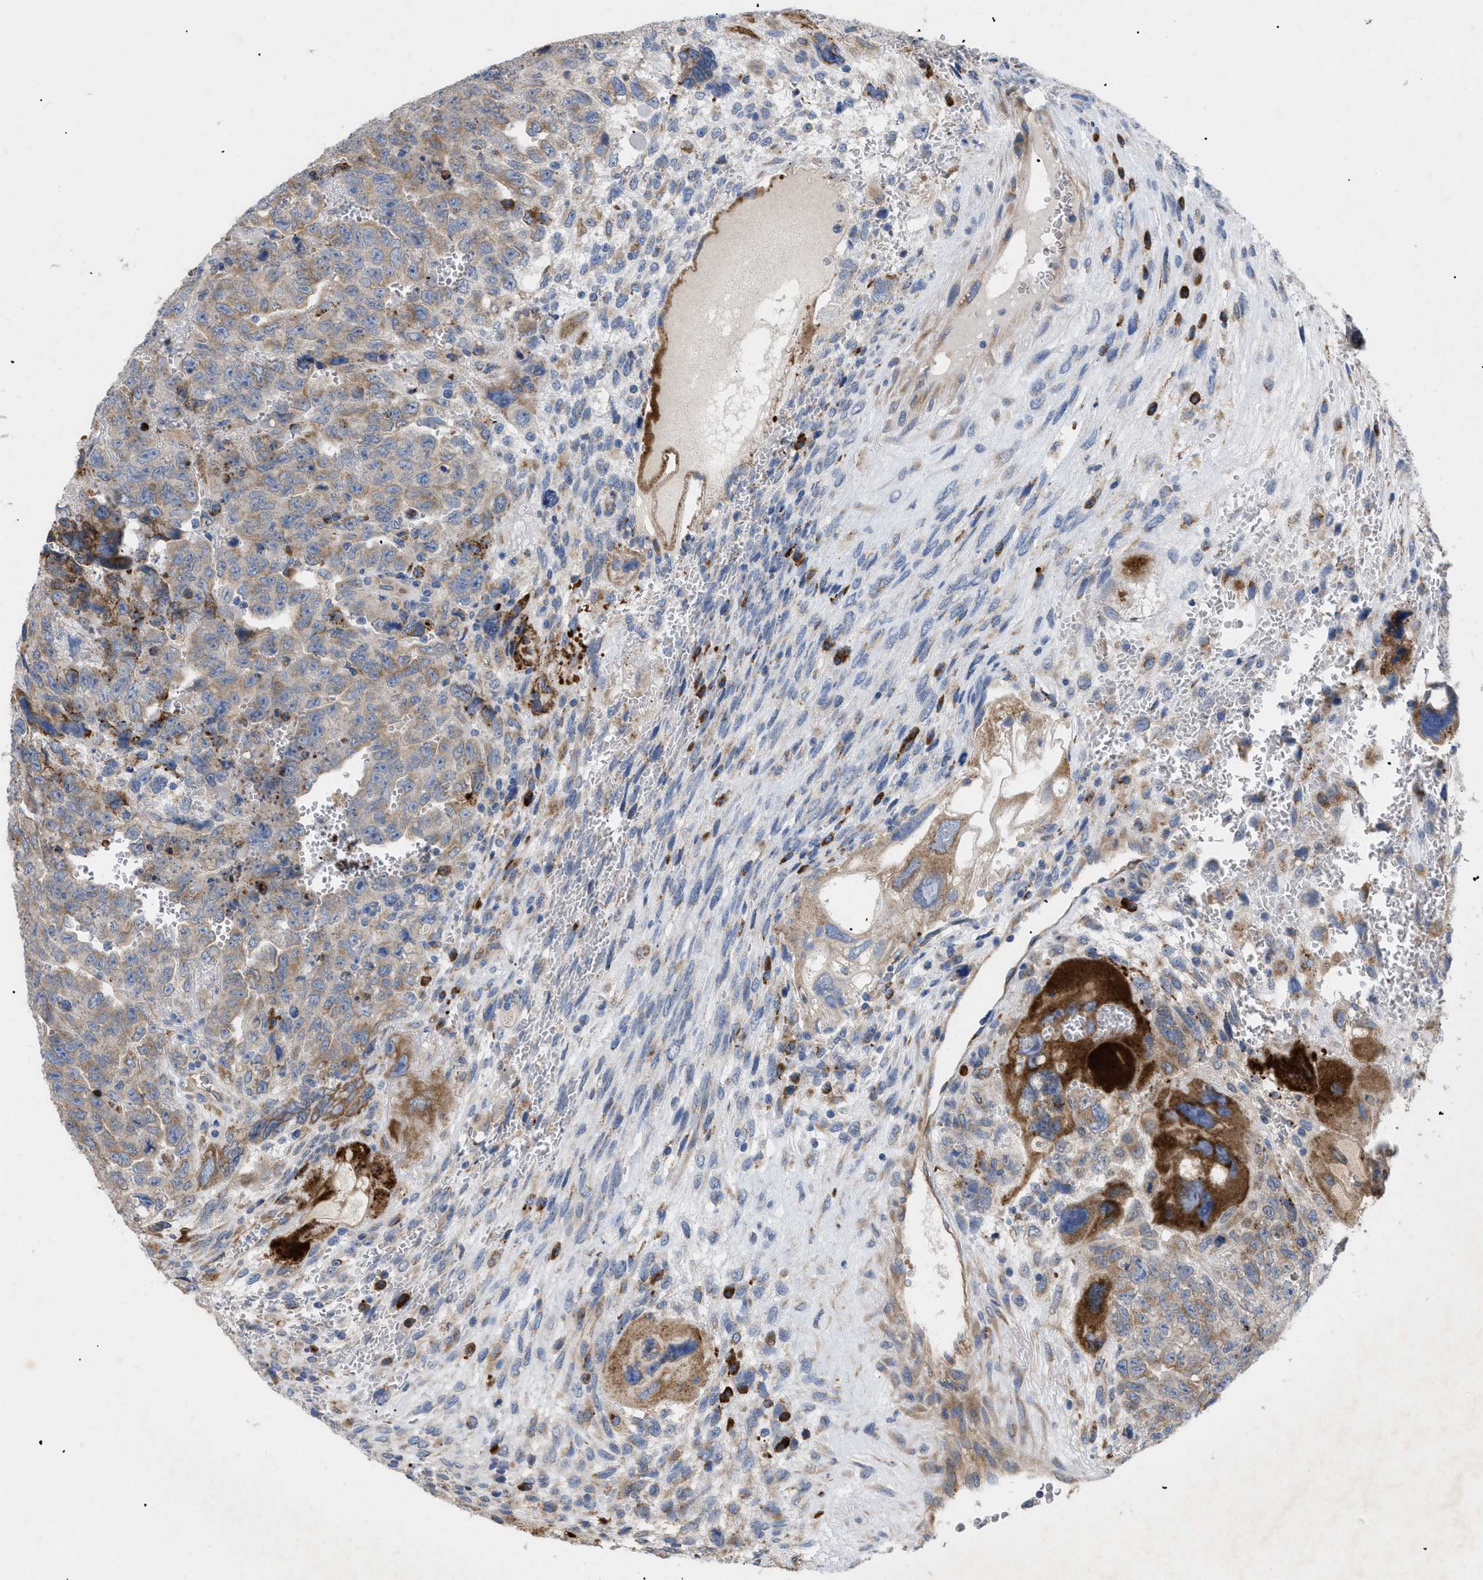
{"staining": {"intensity": "strong", "quantity": "<25%", "location": "cytoplasmic/membranous"}, "tissue": "testis cancer", "cell_type": "Tumor cells", "image_type": "cancer", "snomed": [{"axis": "morphology", "description": "Carcinoma, Embryonal, NOS"}, {"axis": "topography", "description": "Testis"}], "caption": "Protein staining reveals strong cytoplasmic/membranous expression in approximately <25% of tumor cells in testis cancer (embryonal carcinoma).", "gene": "SLC50A1", "patient": {"sex": "male", "age": 28}}